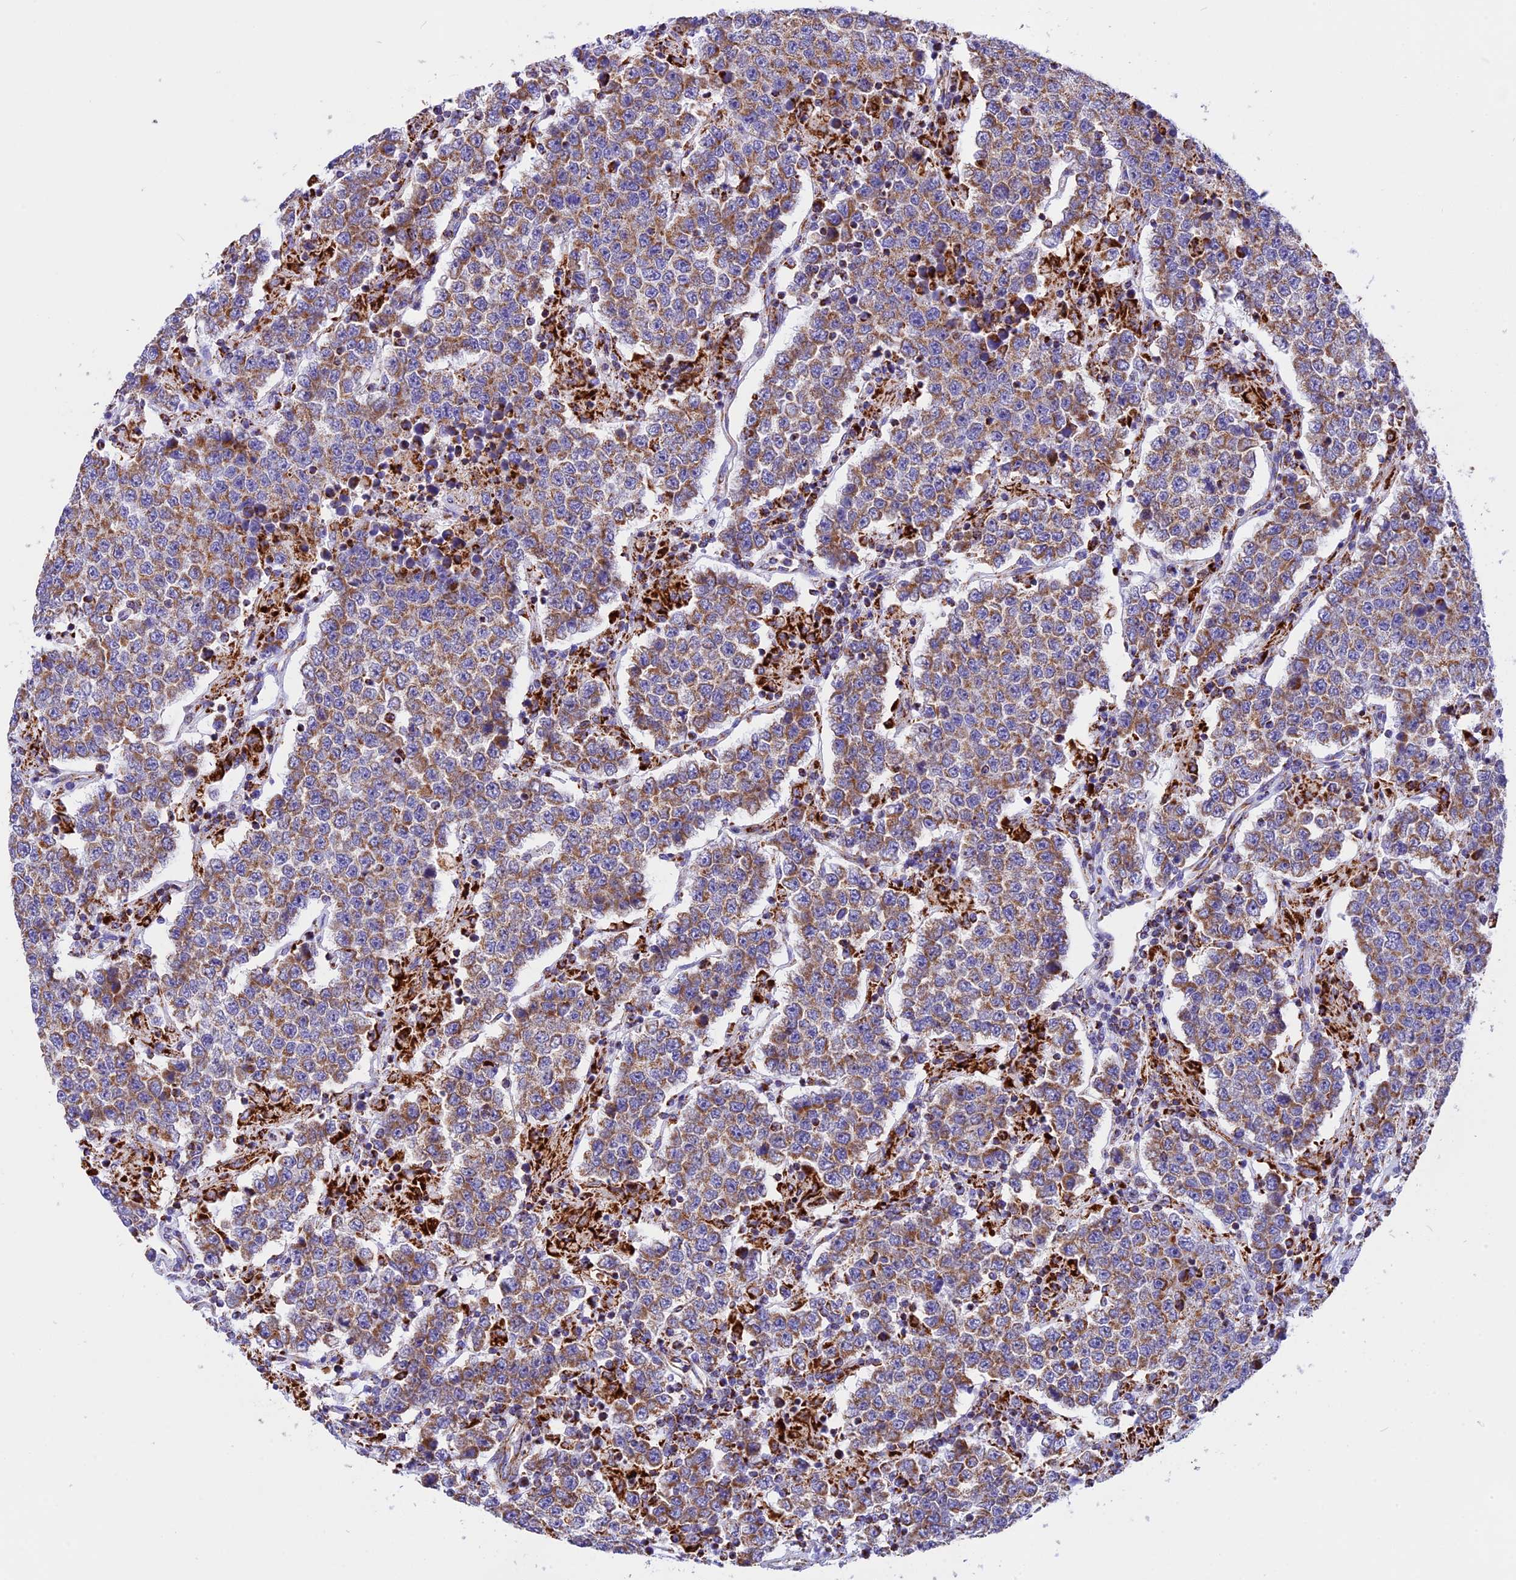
{"staining": {"intensity": "moderate", "quantity": ">75%", "location": "cytoplasmic/membranous"}, "tissue": "testis cancer", "cell_type": "Tumor cells", "image_type": "cancer", "snomed": [{"axis": "morphology", "description": "Normal tissue, NOS"}, {"axis": "morphology", "description": "Urothelial carcinoma, High grade"}, {"axis": "morphology", "description": "Seminoma, NOS"}, {"axis": "morphology", "description": "Carcinoma, Embryonal, NOS"}, {"axis": "topography", "description": "Urinary bladder"}, {"axis": "topography", "description": "Testis"}], "caption": "Protein analysis of testis cancer (embryonal carcinoma) tissue demonstrates moderate cytoplasmic/membranous positivity in about >75% of tumor cells.", "gene": "VDAC2", "patient": {"sex": "male", "age": 41}}